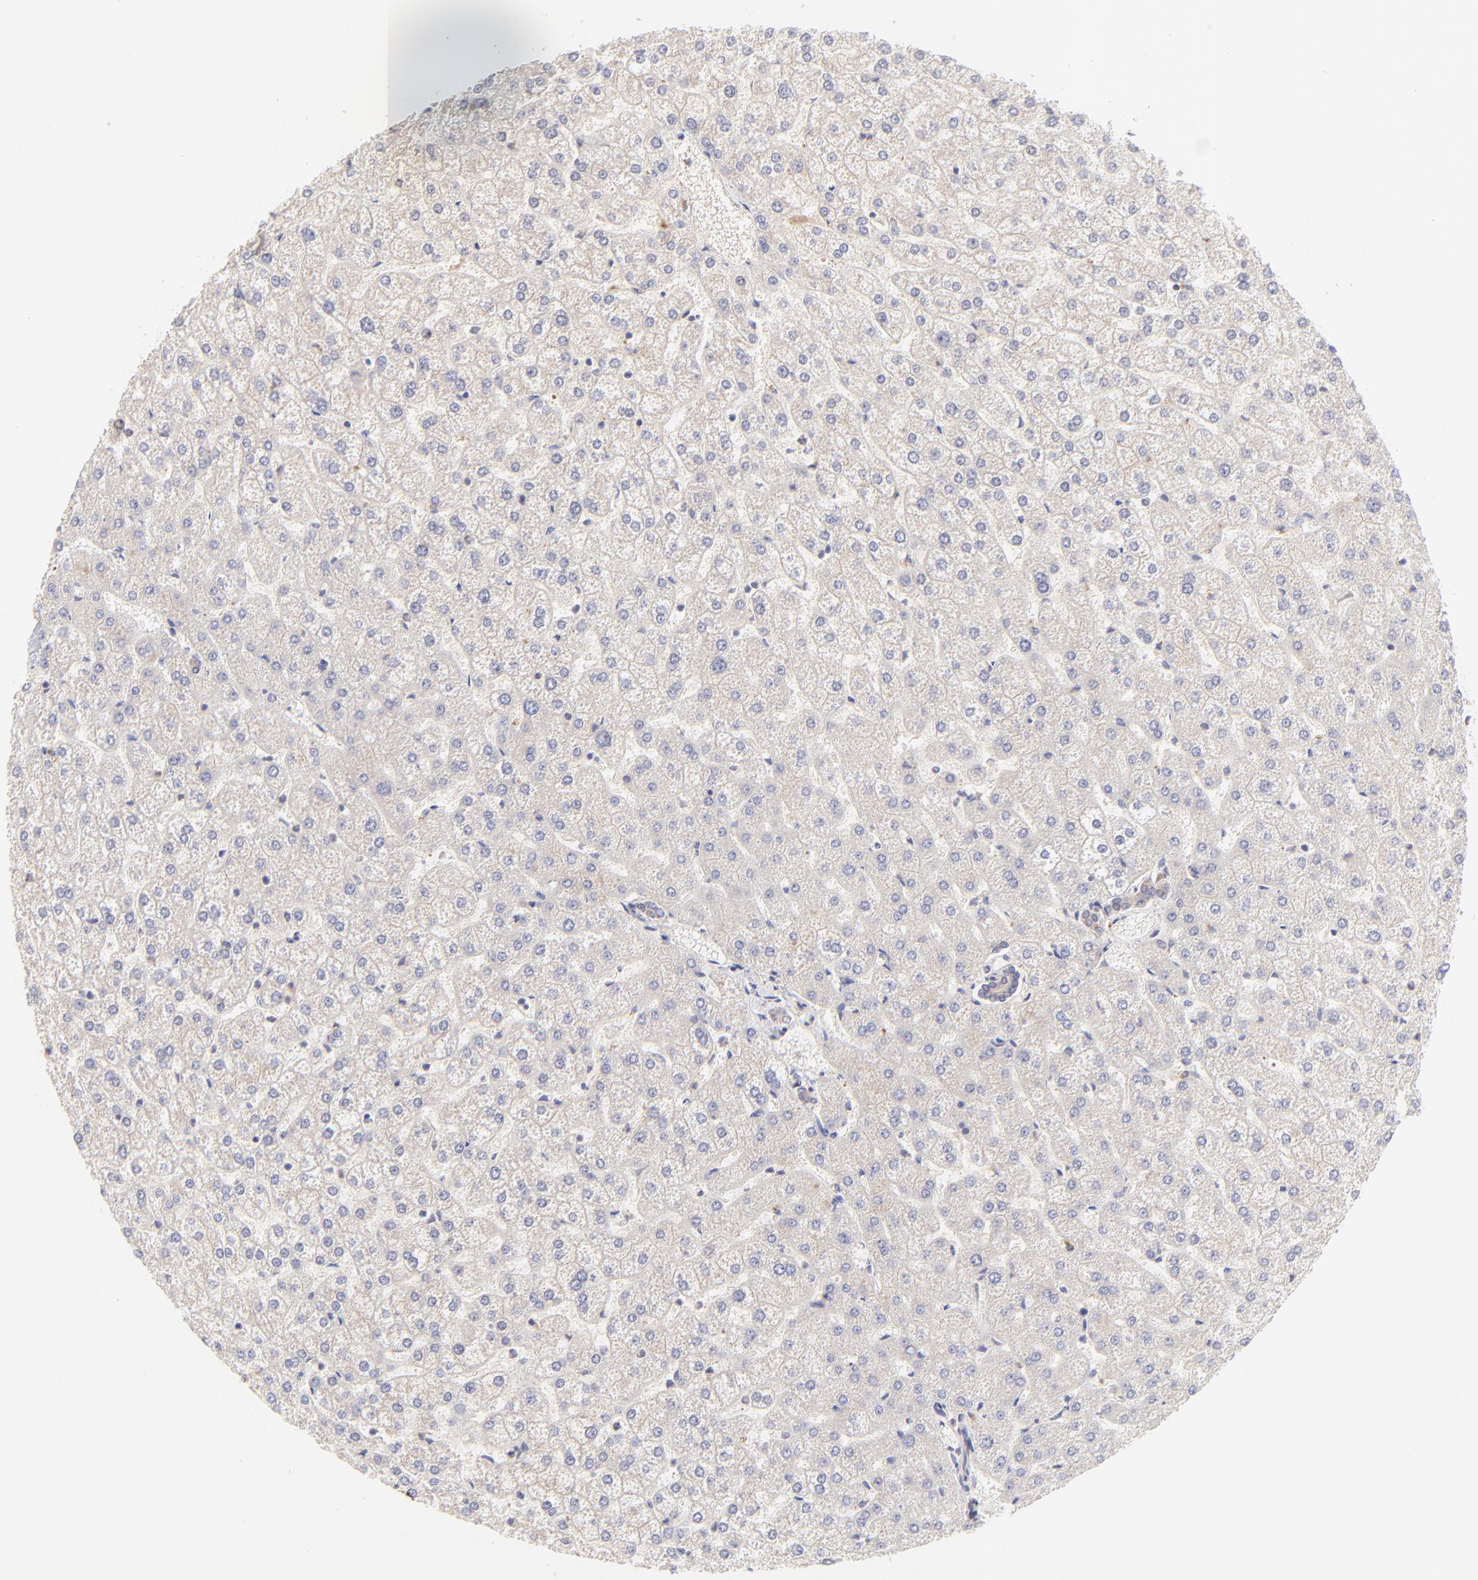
{"staining": {"intensity": "weak", "quantity": ">75%", "location": "cytoplasmic/membranous"}, "tissue": "liver", "cell_type": "Cholangiocytes", "image_type": "normal", "snomed": [{"axis": "morphology", "description": "Normal tissue, NOS"}, {"axis": "topography", "description": "Liver"}], "caption": "The micrograph reveals immunohistochemical staining of unremarkable liver. There is weak cytoplasmic/membranous expression is identified in about >75% of cholangiocytes. (DAB IHC, brown staining for protein, blue staining for nuclei).", "gene": "TNRC6B", "patient": {"sex": "female", "age": 32}}